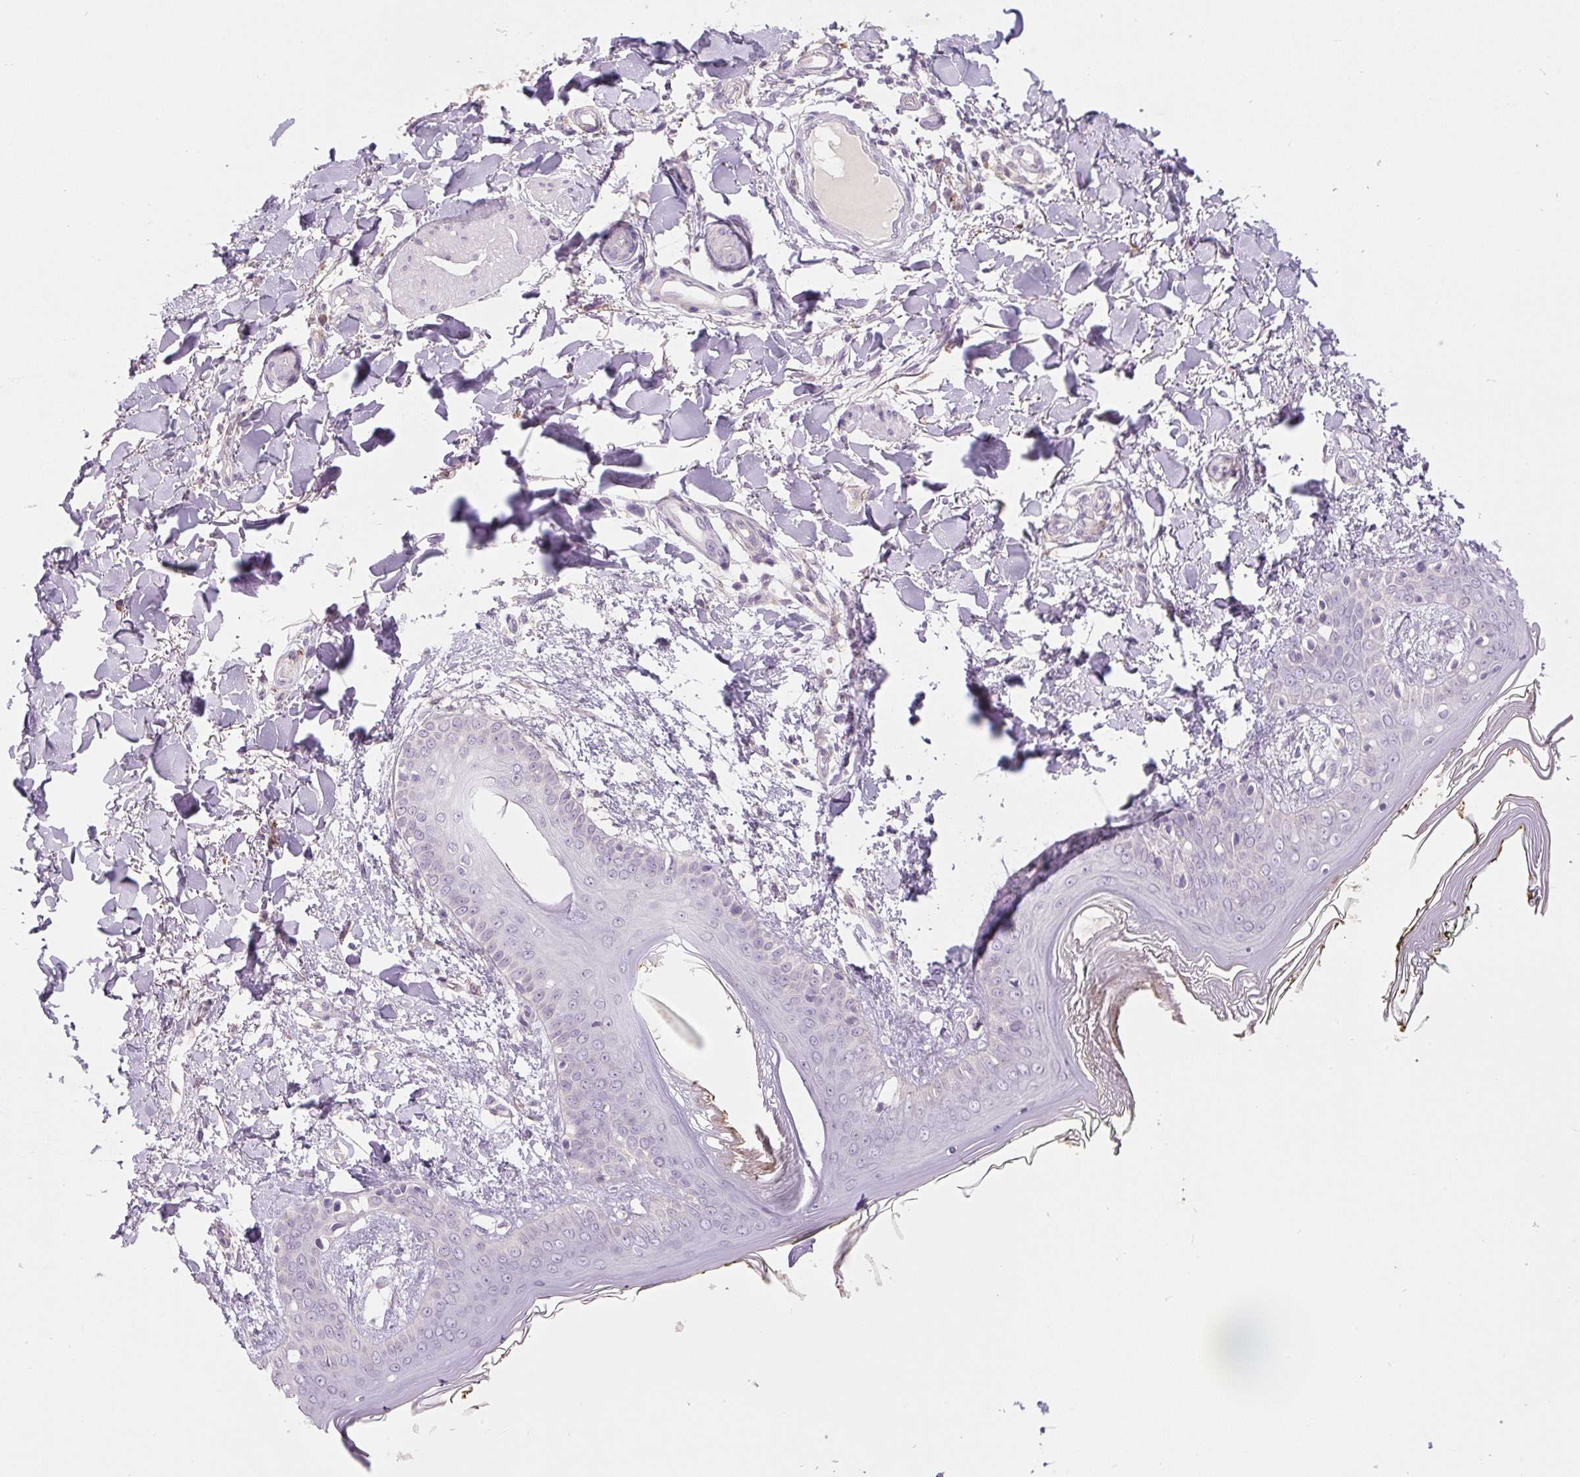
{"staining": {"intensity": "negative", "quantity": "none", "location": "none"}, "tissue": "skin", "cell_type": "Fibroblasts", "image_type": "normal", "snomed": [{"axis": "morphology", "description": "Normal tissue, NOS"}, {"axis": "topography", "description": "Skin"}], "caption": "Histopathology image shows no protein positivity in fibroblasts of benign skin.", "gene": "TMEM100", "patient": {"sex": "female", "age": 34}}